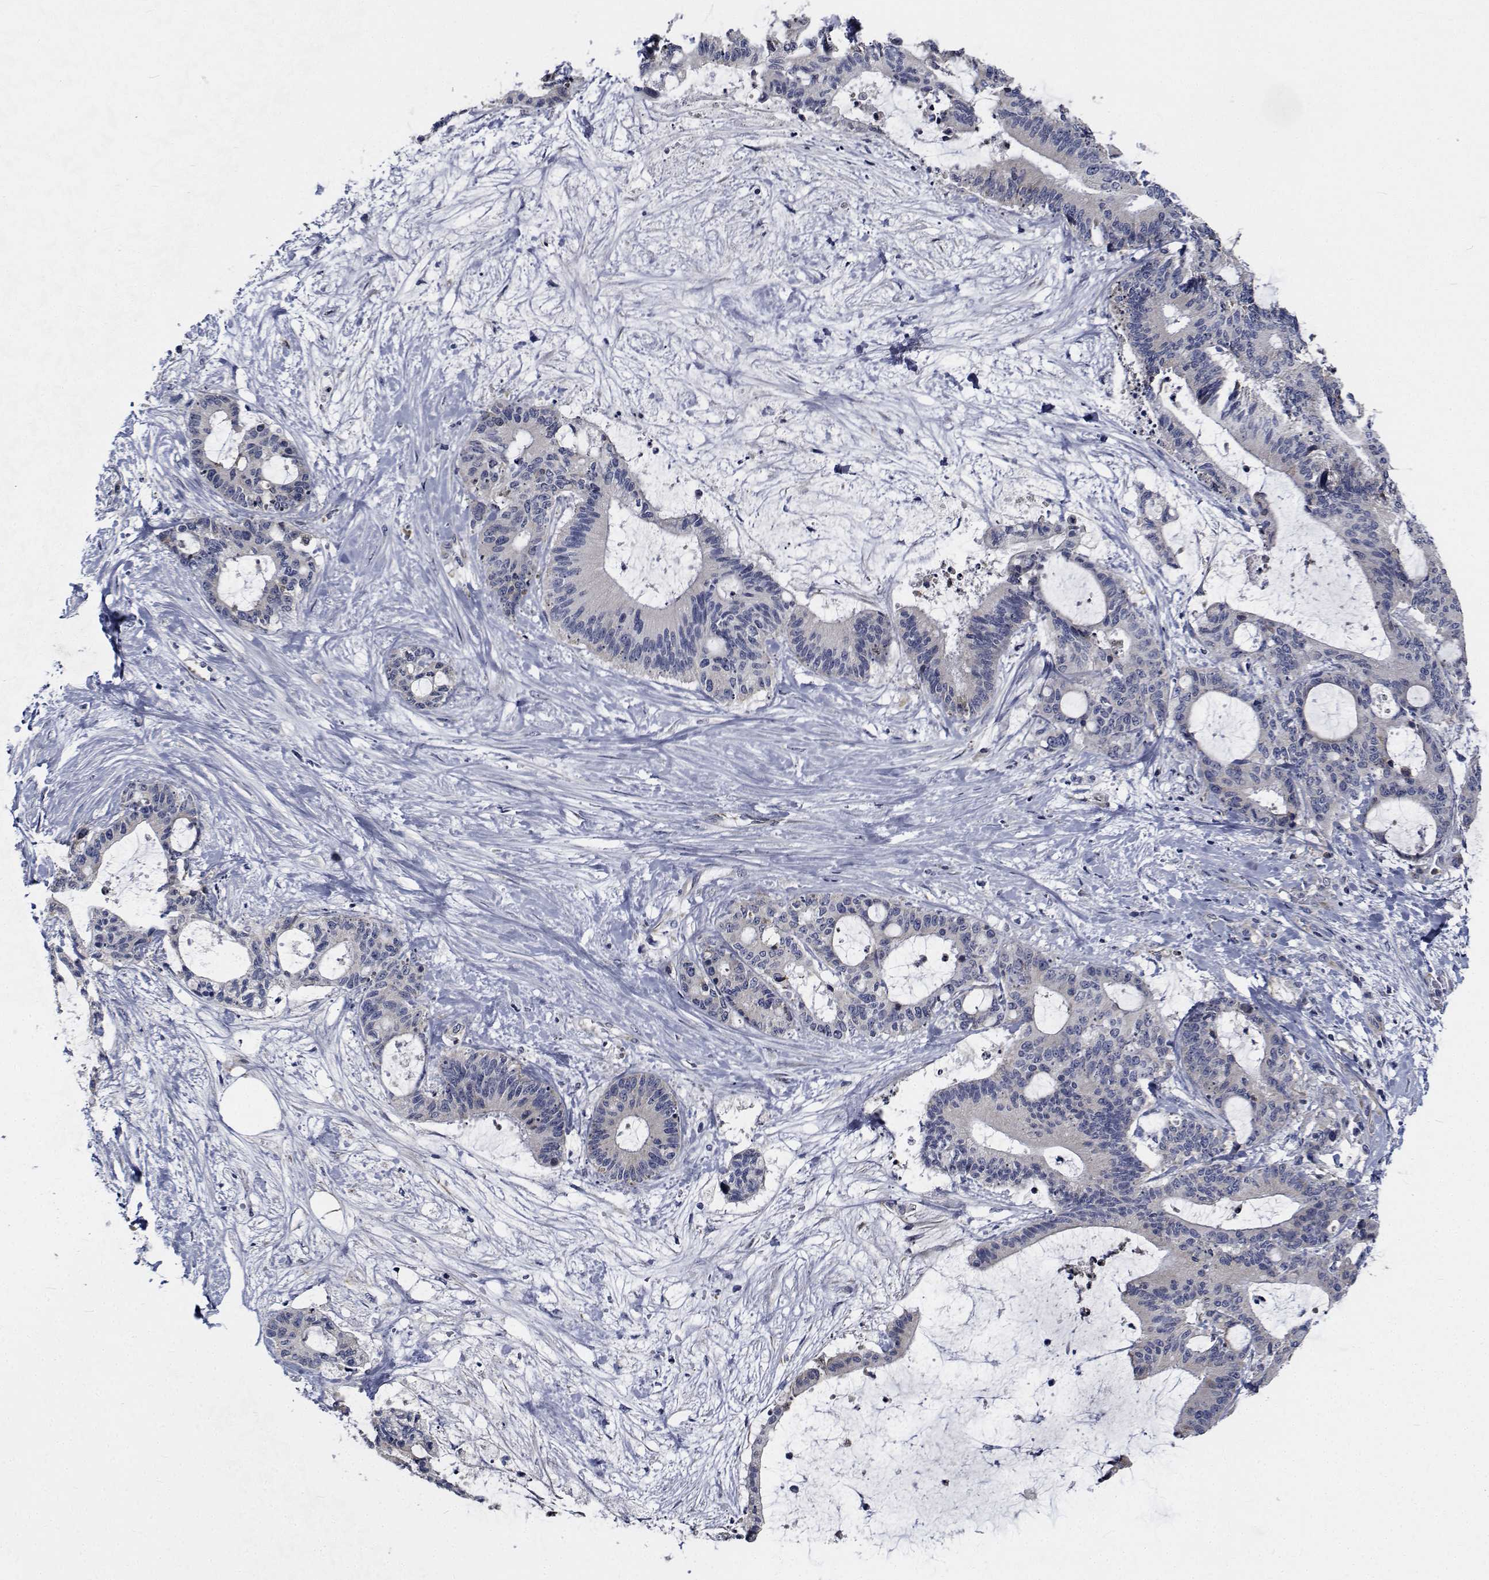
{"staining": {"intensity": "negative", "quantity": "none", "location": "none"}, "tissue": "liver cancer", "cell_type": "Tumor cells", "image_type": "cancer", "snomed": [{"axis": "morphology", "description": "Cholangiocarcinoma"}, {"axis": "topography", "description": "Liver"}], "caption": "A histopathology image of human liver cancer (cholangiocarcinoma) is negative for staining in tumor cells.", "gene": "TTBK1", "patient": {"sex": "female", "age": 73}}